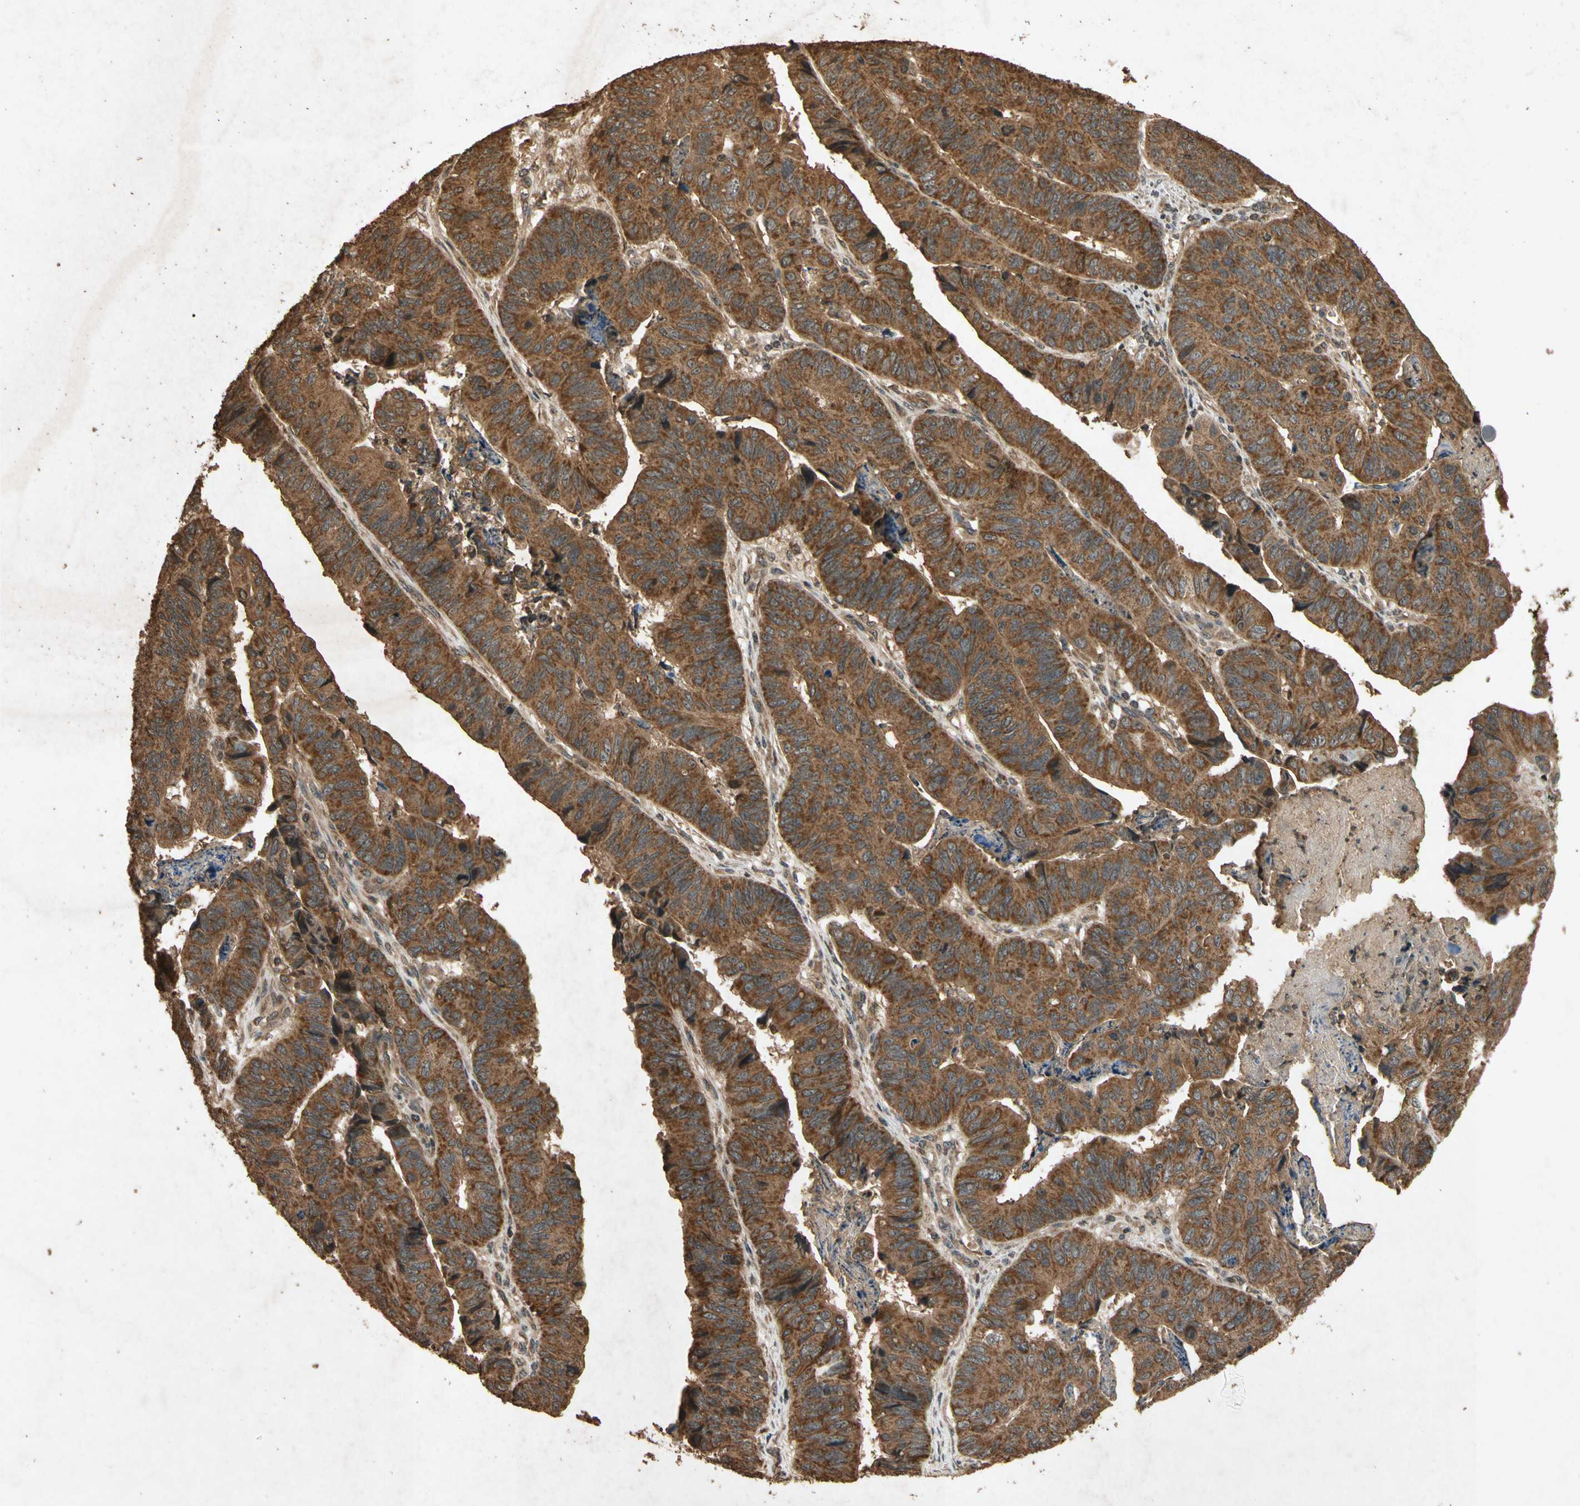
{"staining": {"intensity": "strong", "quantity": ">75%", "location": "cytoplasmic/membranous"}, "tissue": "stomach cancer", "cell_type": "Tumor cells", "image_type": "cancer", "snomed": [{"axis": "morphology", "description": "Adenocarcinoma, NOS"}, {"axis": "topography", "description": "Stomach, lower"}], "caption": "IHC of stomach adenocarcinoma demonstrates high levels of strong cytoplasmic/membranous positivity in approximately >75% of tumor cells.", "gene": "TXN2", "patient": {"sex": "male", "age": 77}}